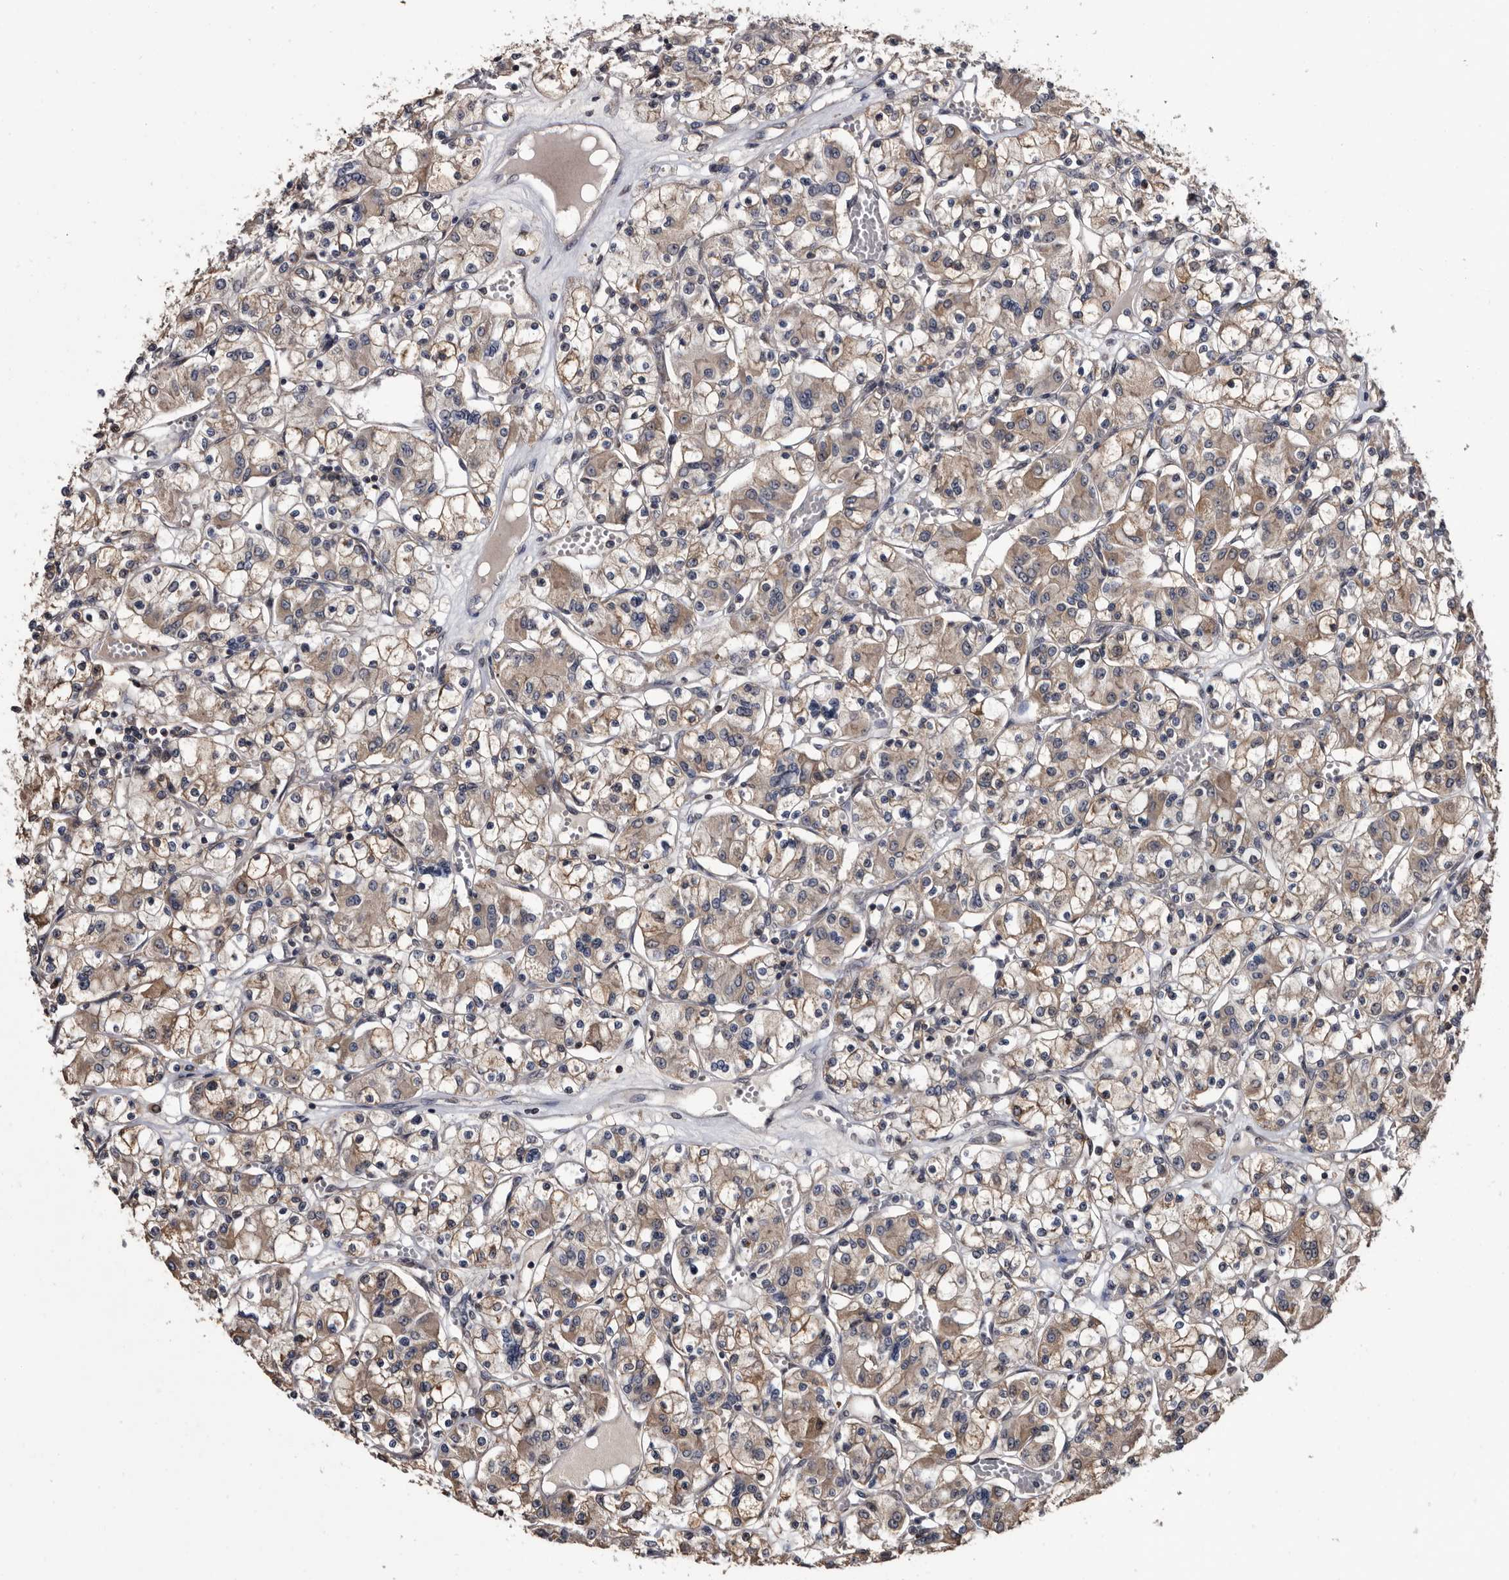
{"staining": {"intensity": "moderate", "quantity": ">75%", "location": "cytoplasmic/membranous"}, "tissue": "renal cancer", "cell_type": "Tumor cells", "image_type": "cancer", "snomed": [{"axis": "morphology", "description": "Adenocarcinoma, NOS"}, {"axis": "topography", "description": "Kidney"}], "caption": "Protein expression analysis of renal cancer exhibits moderate cytoplasmic/membranous positivity in about >75% of tumor cells.", "gene": "TTI2", "patient": {"sex": "female", "age": 59}}